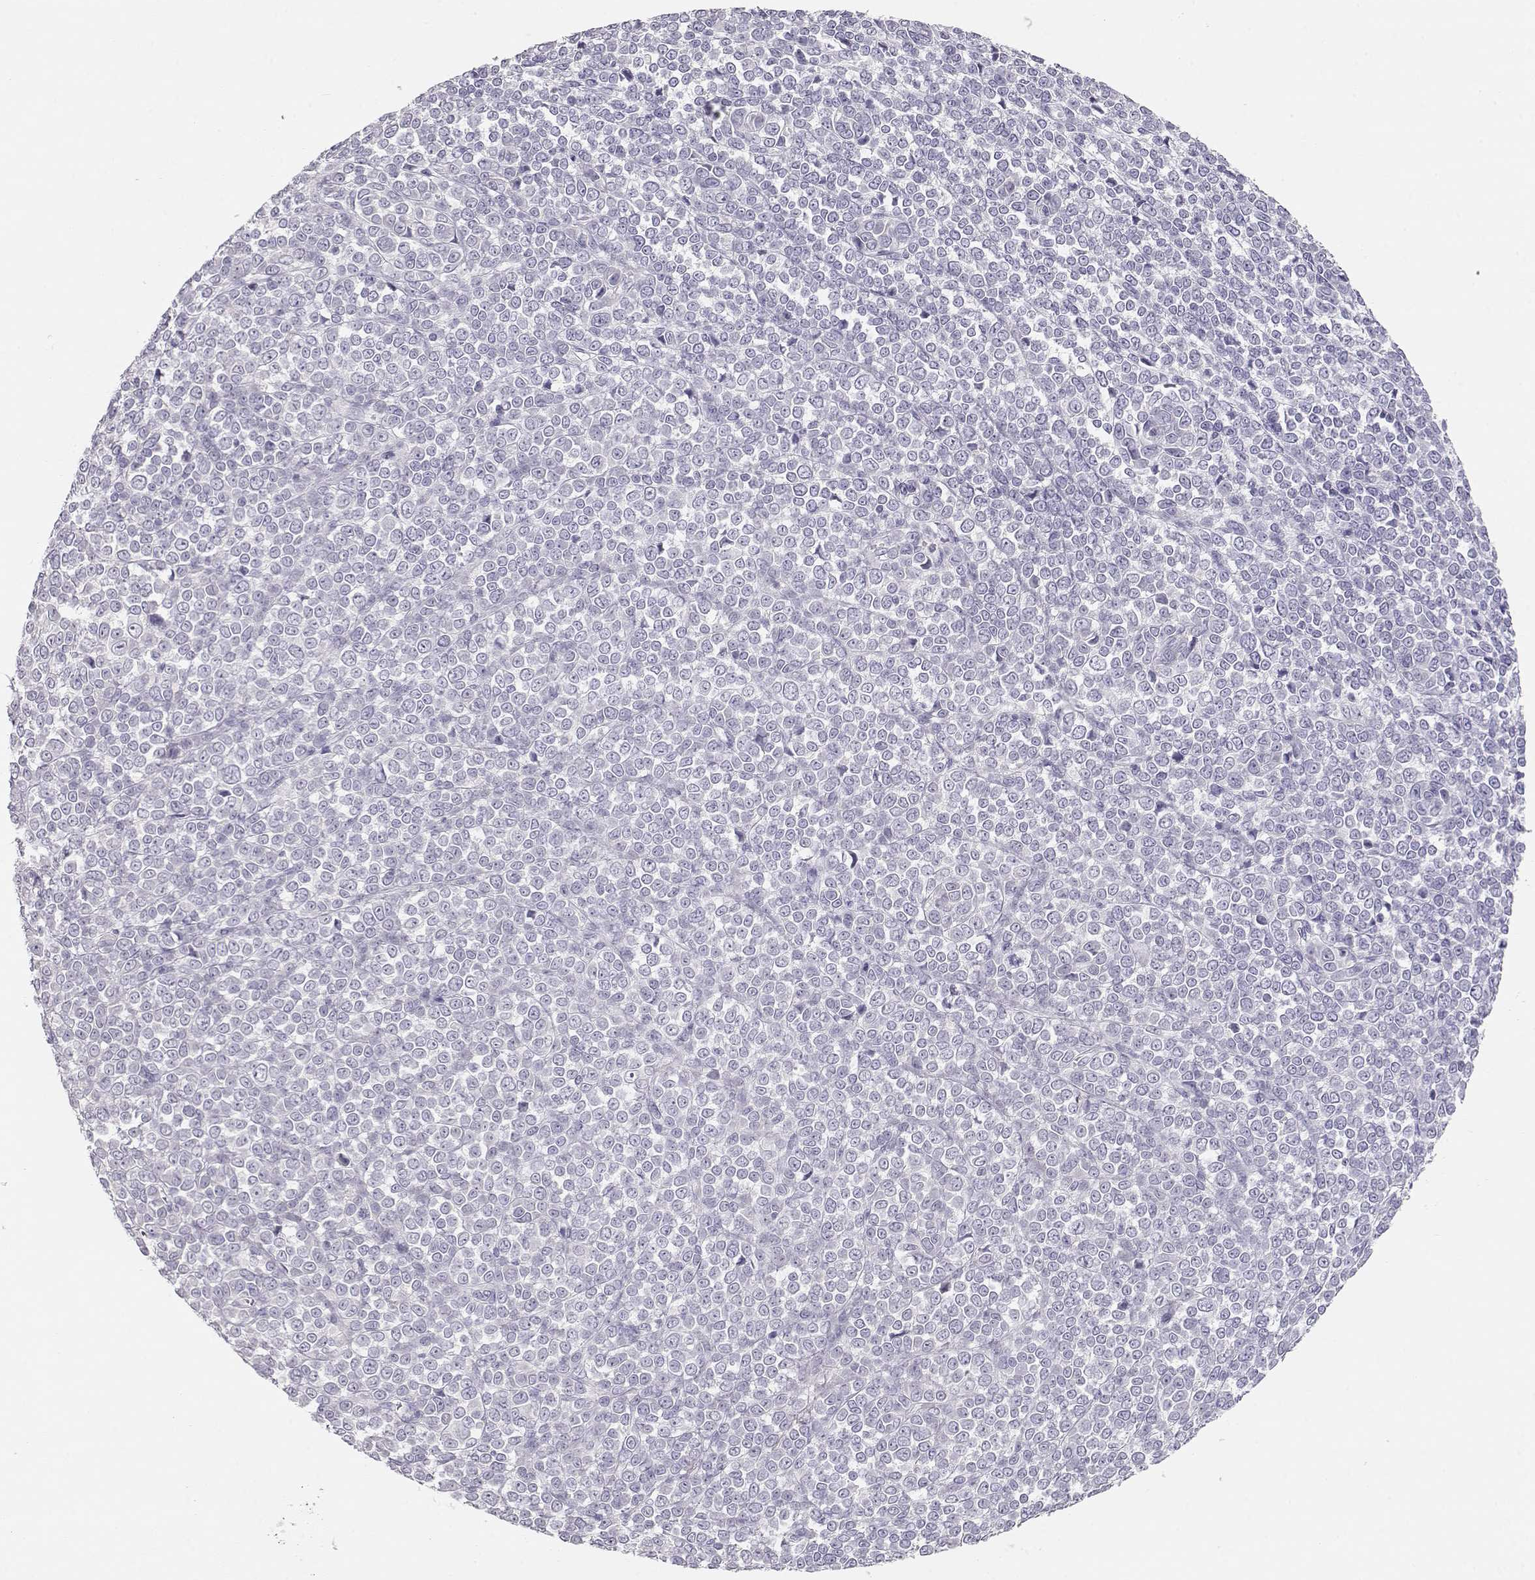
{"staining": {"intensity": "negative", "quantity": "none", "location": "none"}, "tissue": "melanoma", "cell_type": "Tumor cells", "image_type": "cancer", "snomed": [{"axis": "morphology", "description": "Malignant melanoma, NOS"}, {"axis": "topography", "description": "Skin"}], "caption": "DAB immunohistochemical staining of malignant melanoma exhibits no significant expression in tumor cells.", "gene": "LEPR", "patient": {"sex": "female", "age": 95}}